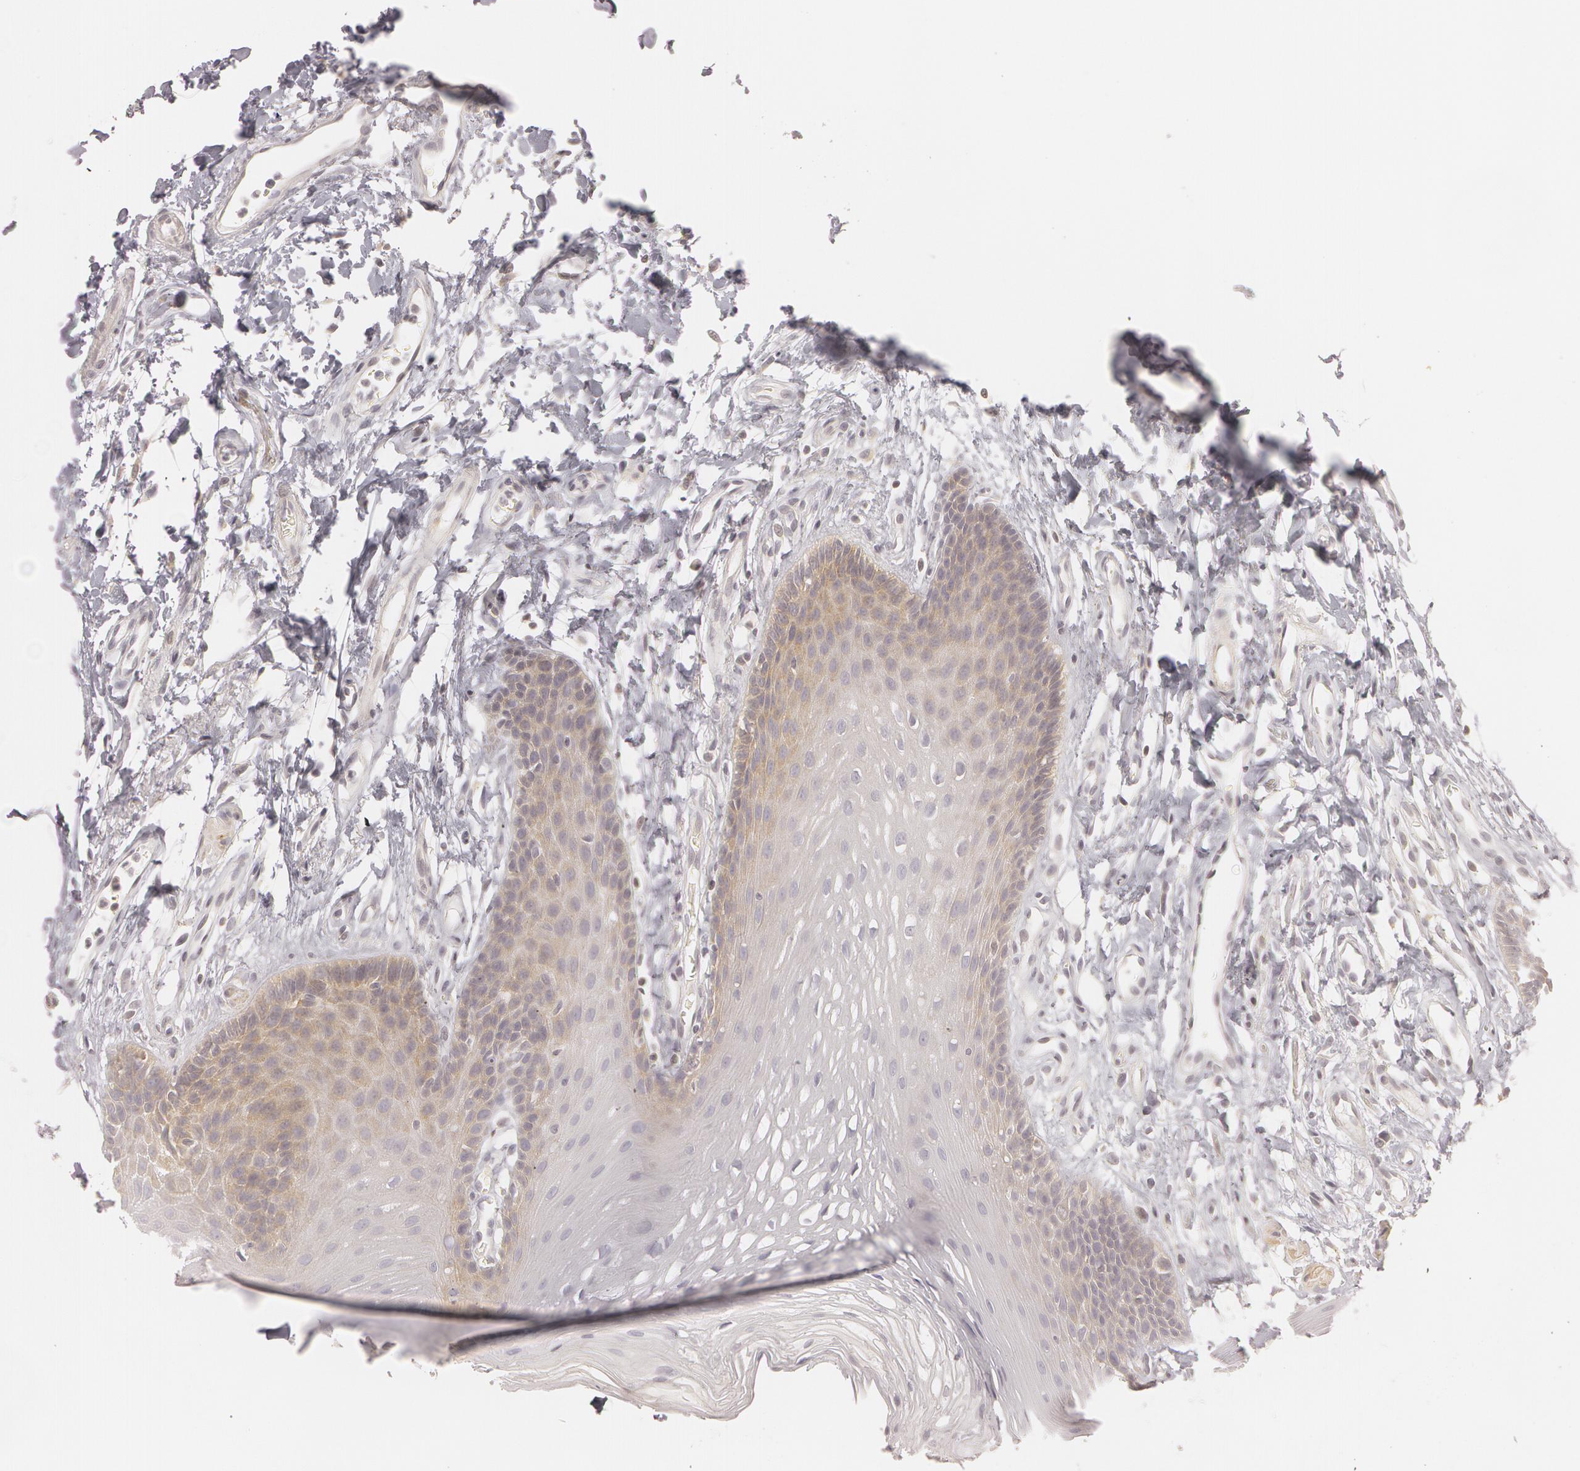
{"staining": {"intensity": "weak", "quantity": "<25%", "location": "cytoplasmic/membranous"}, "tissue": "oral mucosa", "cell_type": "Squamous epithelial cells", "image_type": "normal", "snomed": [{"axis": "morphology", "description": "Normal tissue, NOS"}, {"axis": "topography", "description": "Oral tissue"}], "caption": "This is an IHC photomicrograph of normal human oral mucosa. There is no expression in squamous epithelial cells.", "gene": "RALGAPA1", "patient": {"sex": "male", "age": 62}}